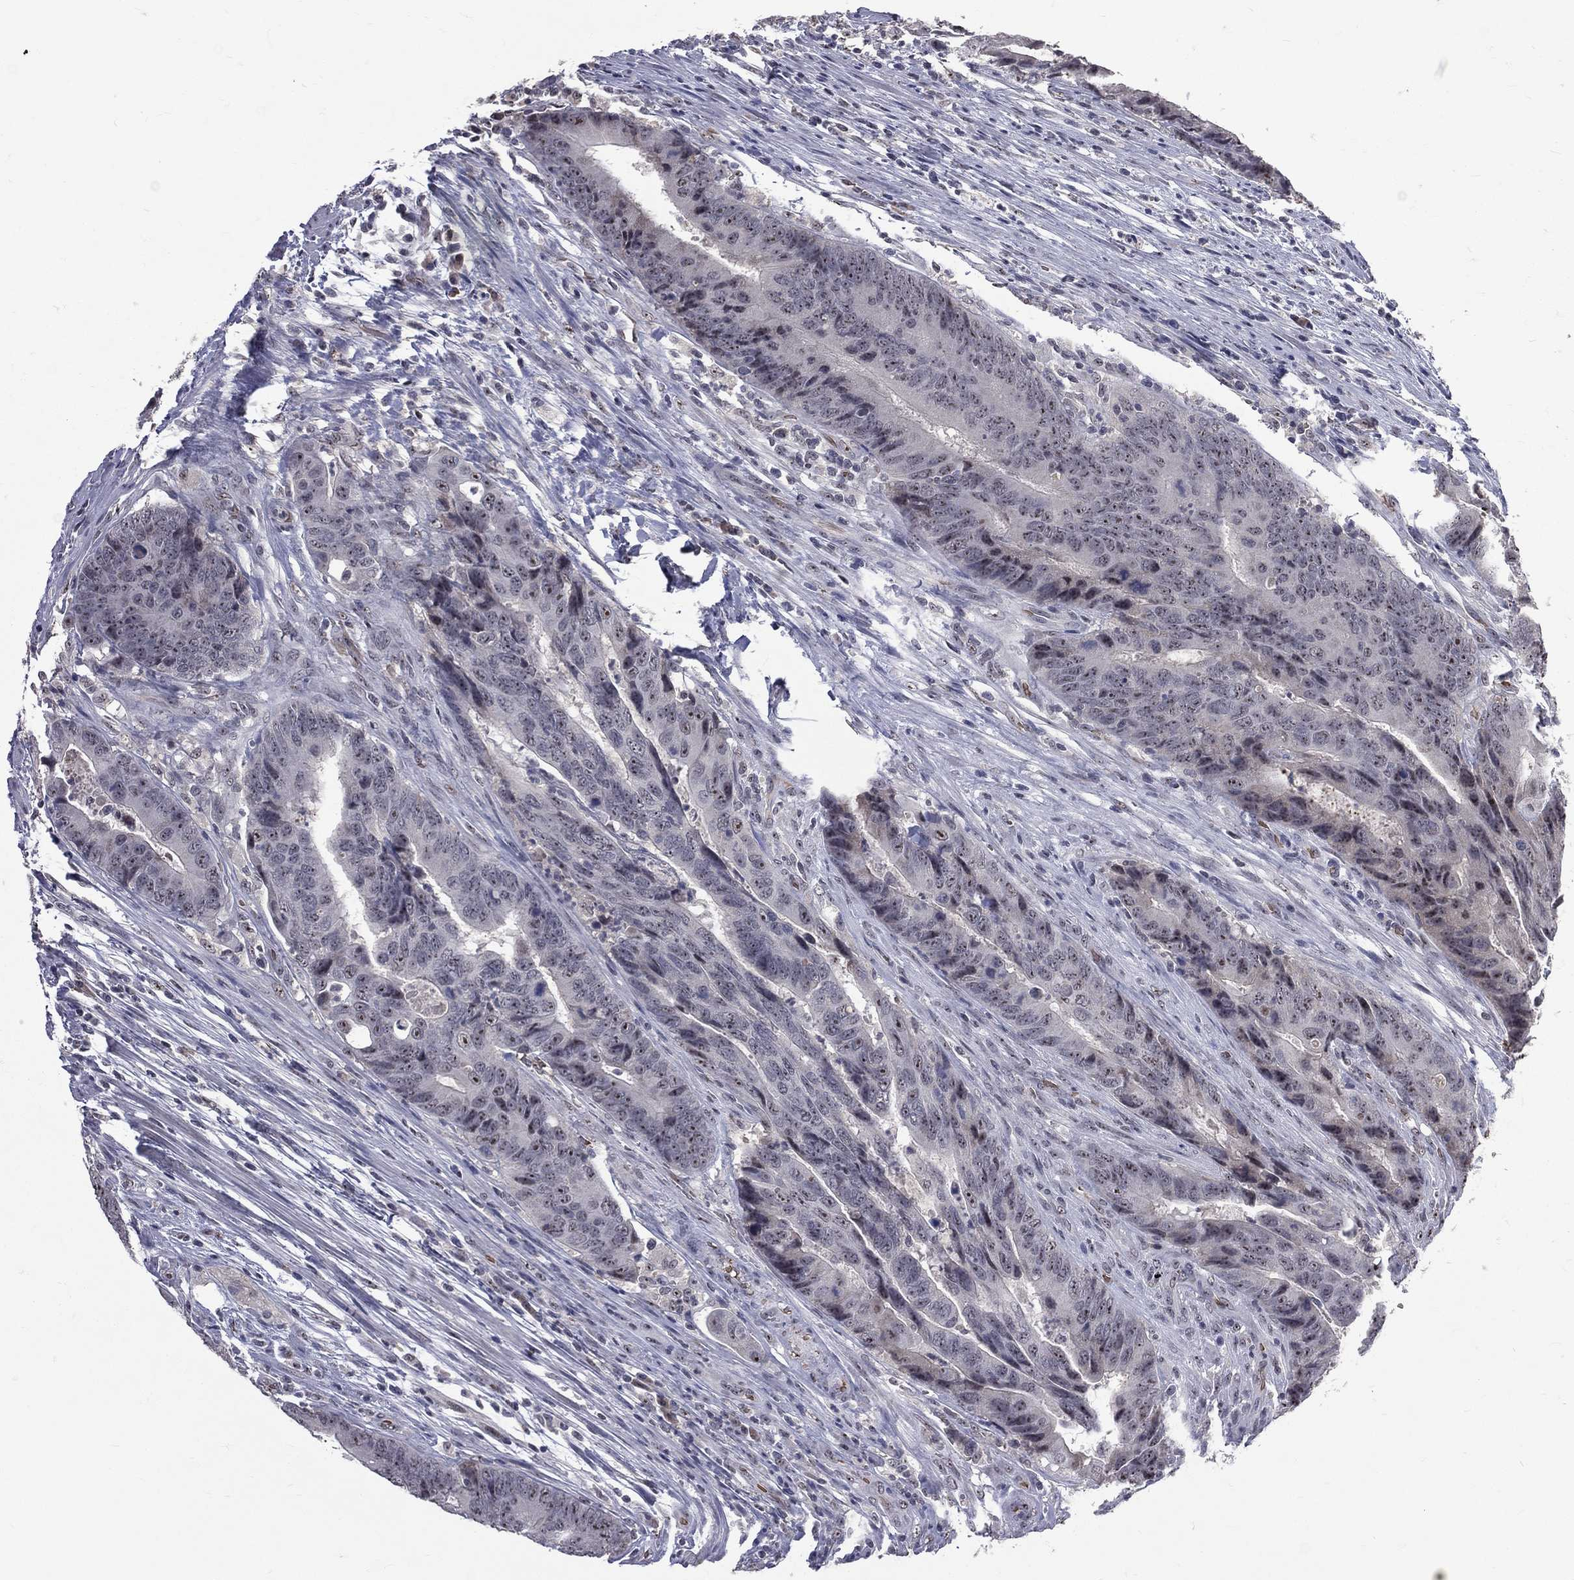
{"staining": {"intensity": "negative", "quantity": "none", "location": "none"}, "tissue": "colorectal cancer", "cell_type": "Tumor cells", "image_type": "cancer", "snomed": [{"axis": "morphology", "description": "Adenocarcinoma, NOS"}, {"axis": "topography", "description": "Colon"}], "caption": "Tumor cells show no significant positivity in adenocarcinoma (colorectal).", "gene": "DSG4", "patient": {"sex": "female", "age": 56}}